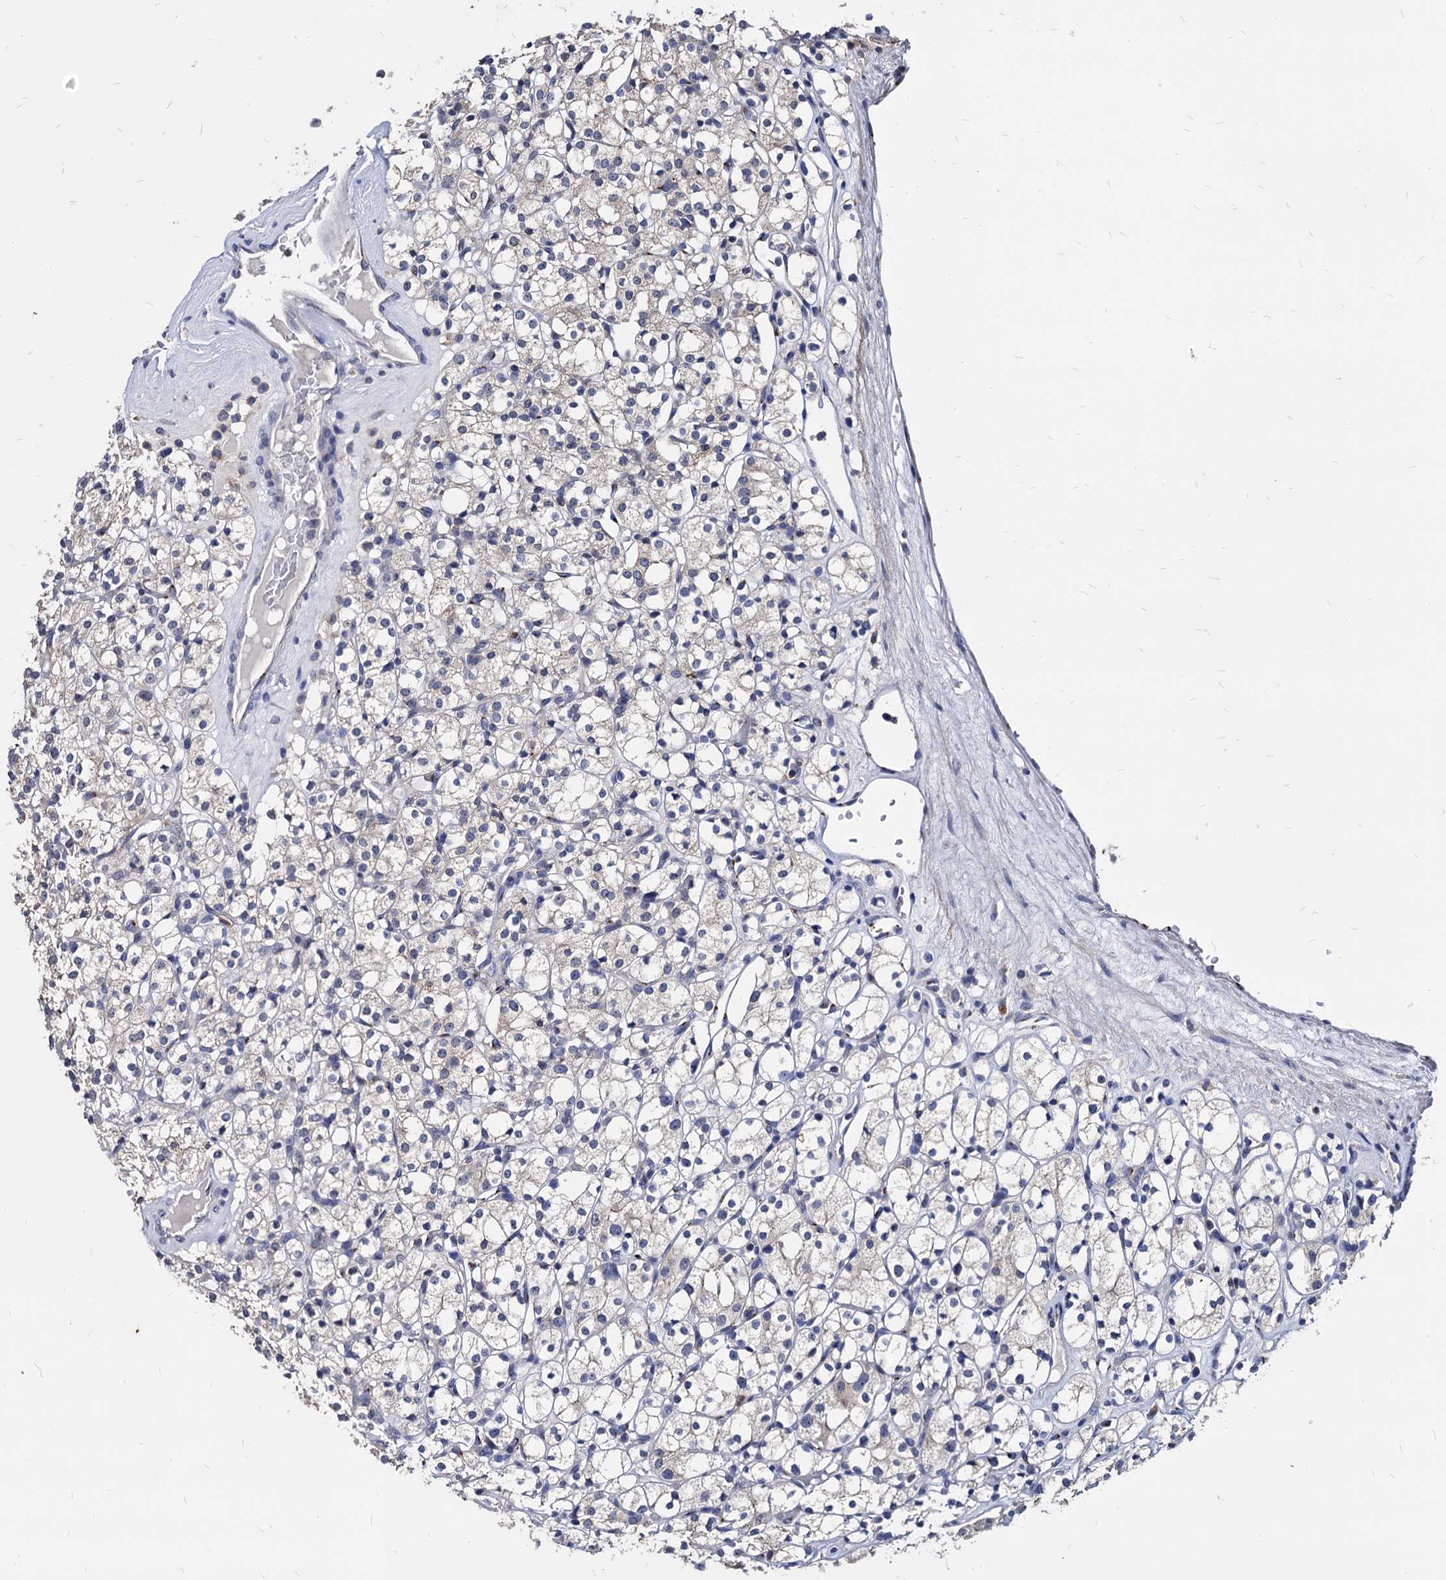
{"staining": {"intensity": "negative", "quantity": "none", "location": "none"}, "tissue": "renal cancer", "cell_type": "Tumor cells", "image_type": "cancer", "snomed": [{"axis": "morphology", "description": "Adenocarcinoma, NOS"}, {"axis": "topography", "description": "Kidney"}], "caption": "This is an immunohistochemistry photomicrograph of human renal cancer. There is no staining in tumor cells.", "gene": "ESD", "patient": {"sex": "male", "age": 77}}